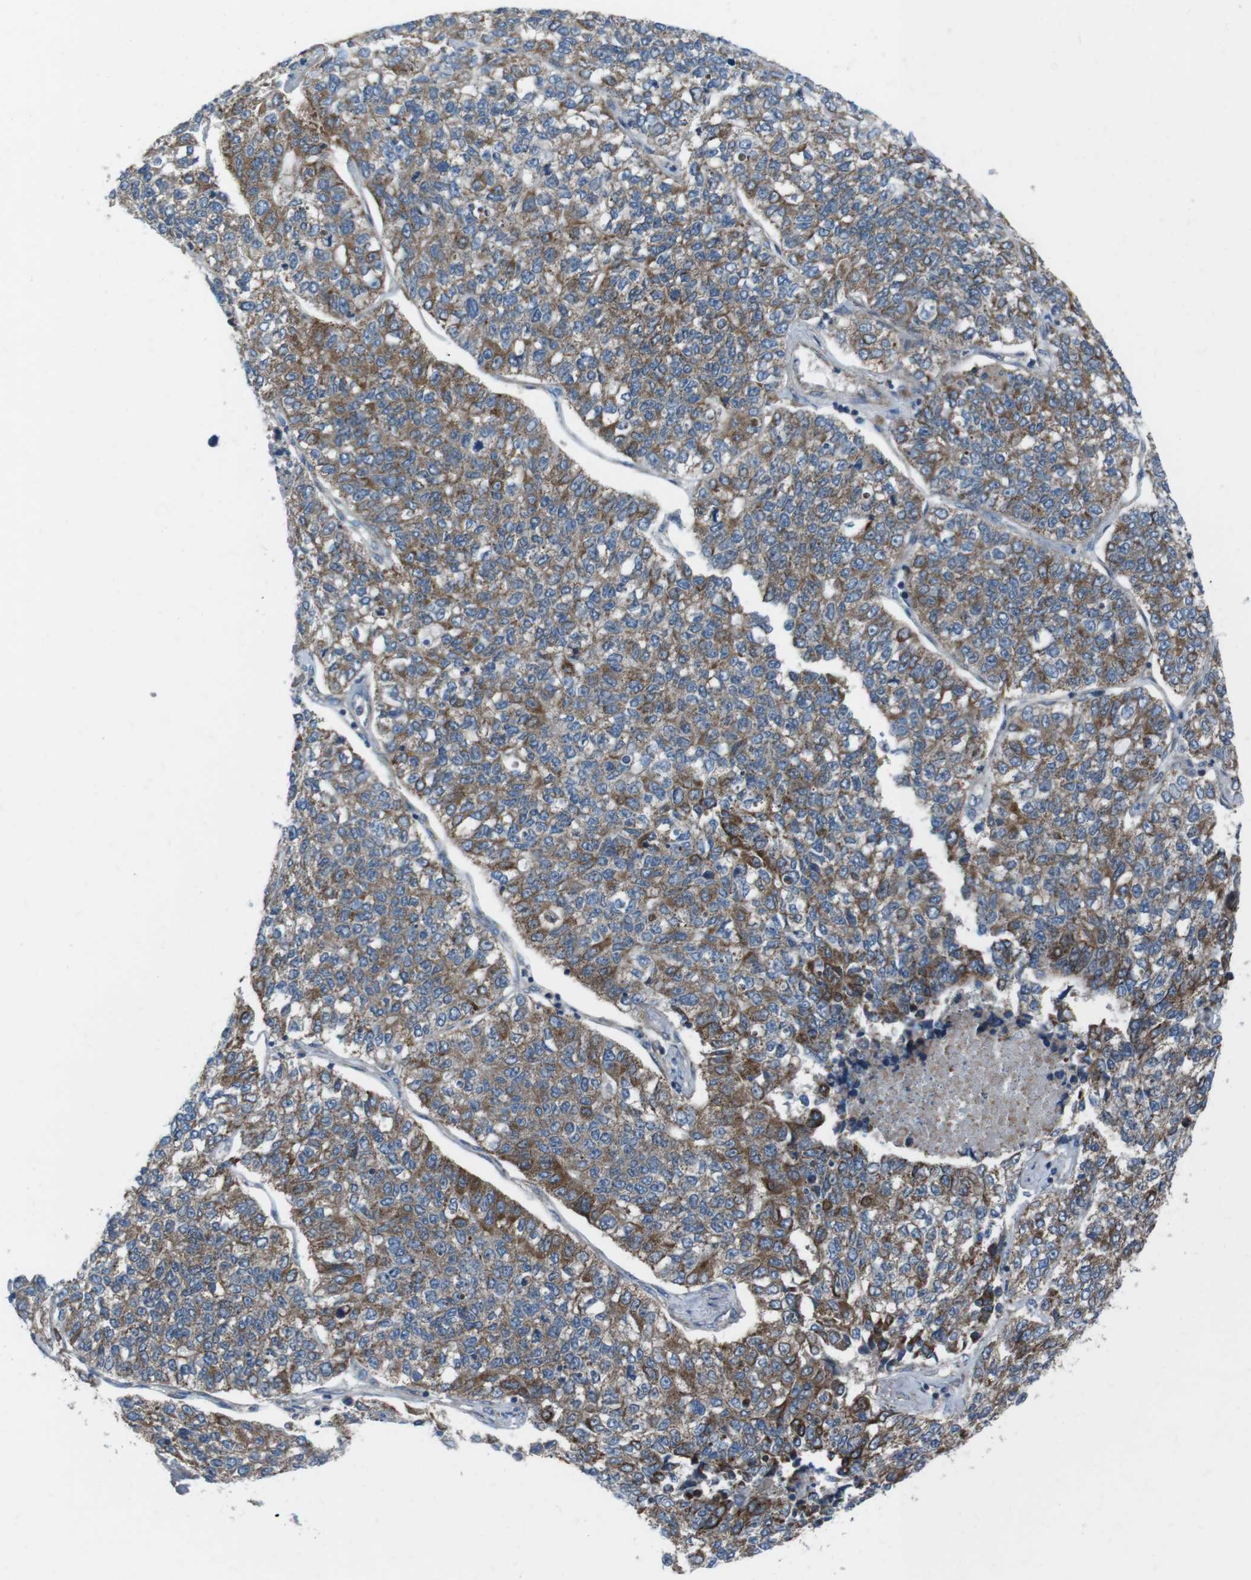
{"staining": {"intensity": "moderate", "quantity": ">75%", "location": "cytoplasmic/membranous"}, "tissue": "lung cancer", "cell_type": "Tumor cells", "image_type": "cancer", "snomed": [{"axis": "morphology", "description": "Adenocarcinoma, NOS"}, {"axis": "topography", "description": "Lung"}], "caption": "Immunohistochemistry image of neoplastic tissue: human lung cancer stained using immunohistochemistry displays medium levels of moderate protein expression localized specifically in the cytoplasmic/membranous of tumor cells, appearing as a cytoplasmic/membranous brown color.", "gene": "FAM174B", "patient": {"sex": "male", "age": 49}}